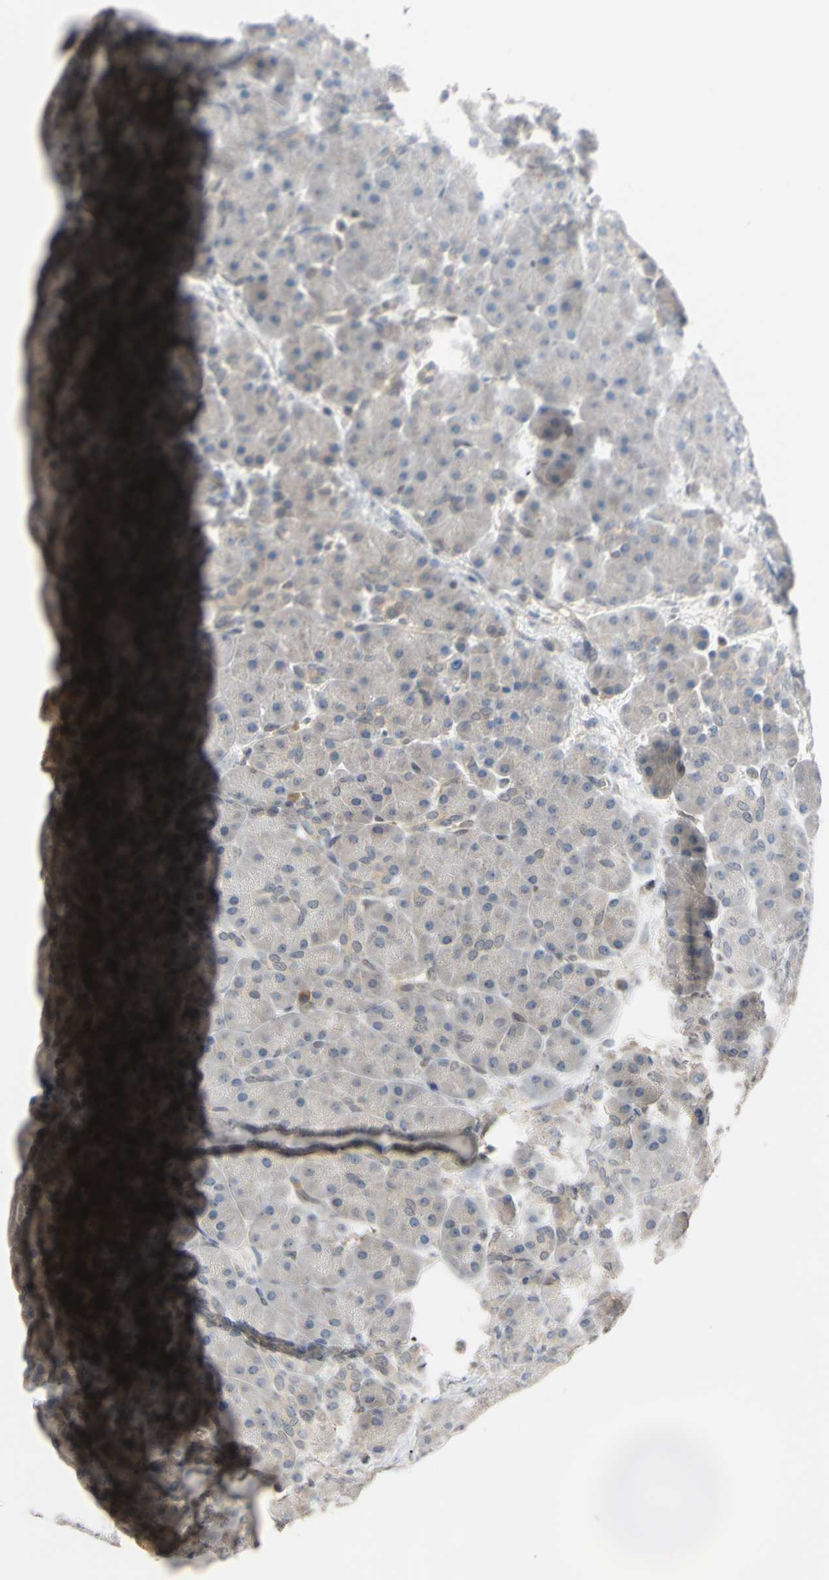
{"staining": {"intensity": "weak", "quantity": "25%-75%", "location": "cytoplasmic/membranous"}, "tissue": "pancreas", "cell_type": "Exocrine glandular cells", "image_type": "normal", "snomed": [{"axis": "morphology", "description": "Normal tissue, NOS"}, {"axis": "topography", "description": "Pancreas"}], "caption": "This histopathology image demonstrates immunohistochemistry staining of benign pancreas, with low weak cytoplasmic/membranous expression in approximately 25%-75% of exocrine glandular cells.", "gene": "UBE2I", "patient": {"sex": "male", "age": 66}}